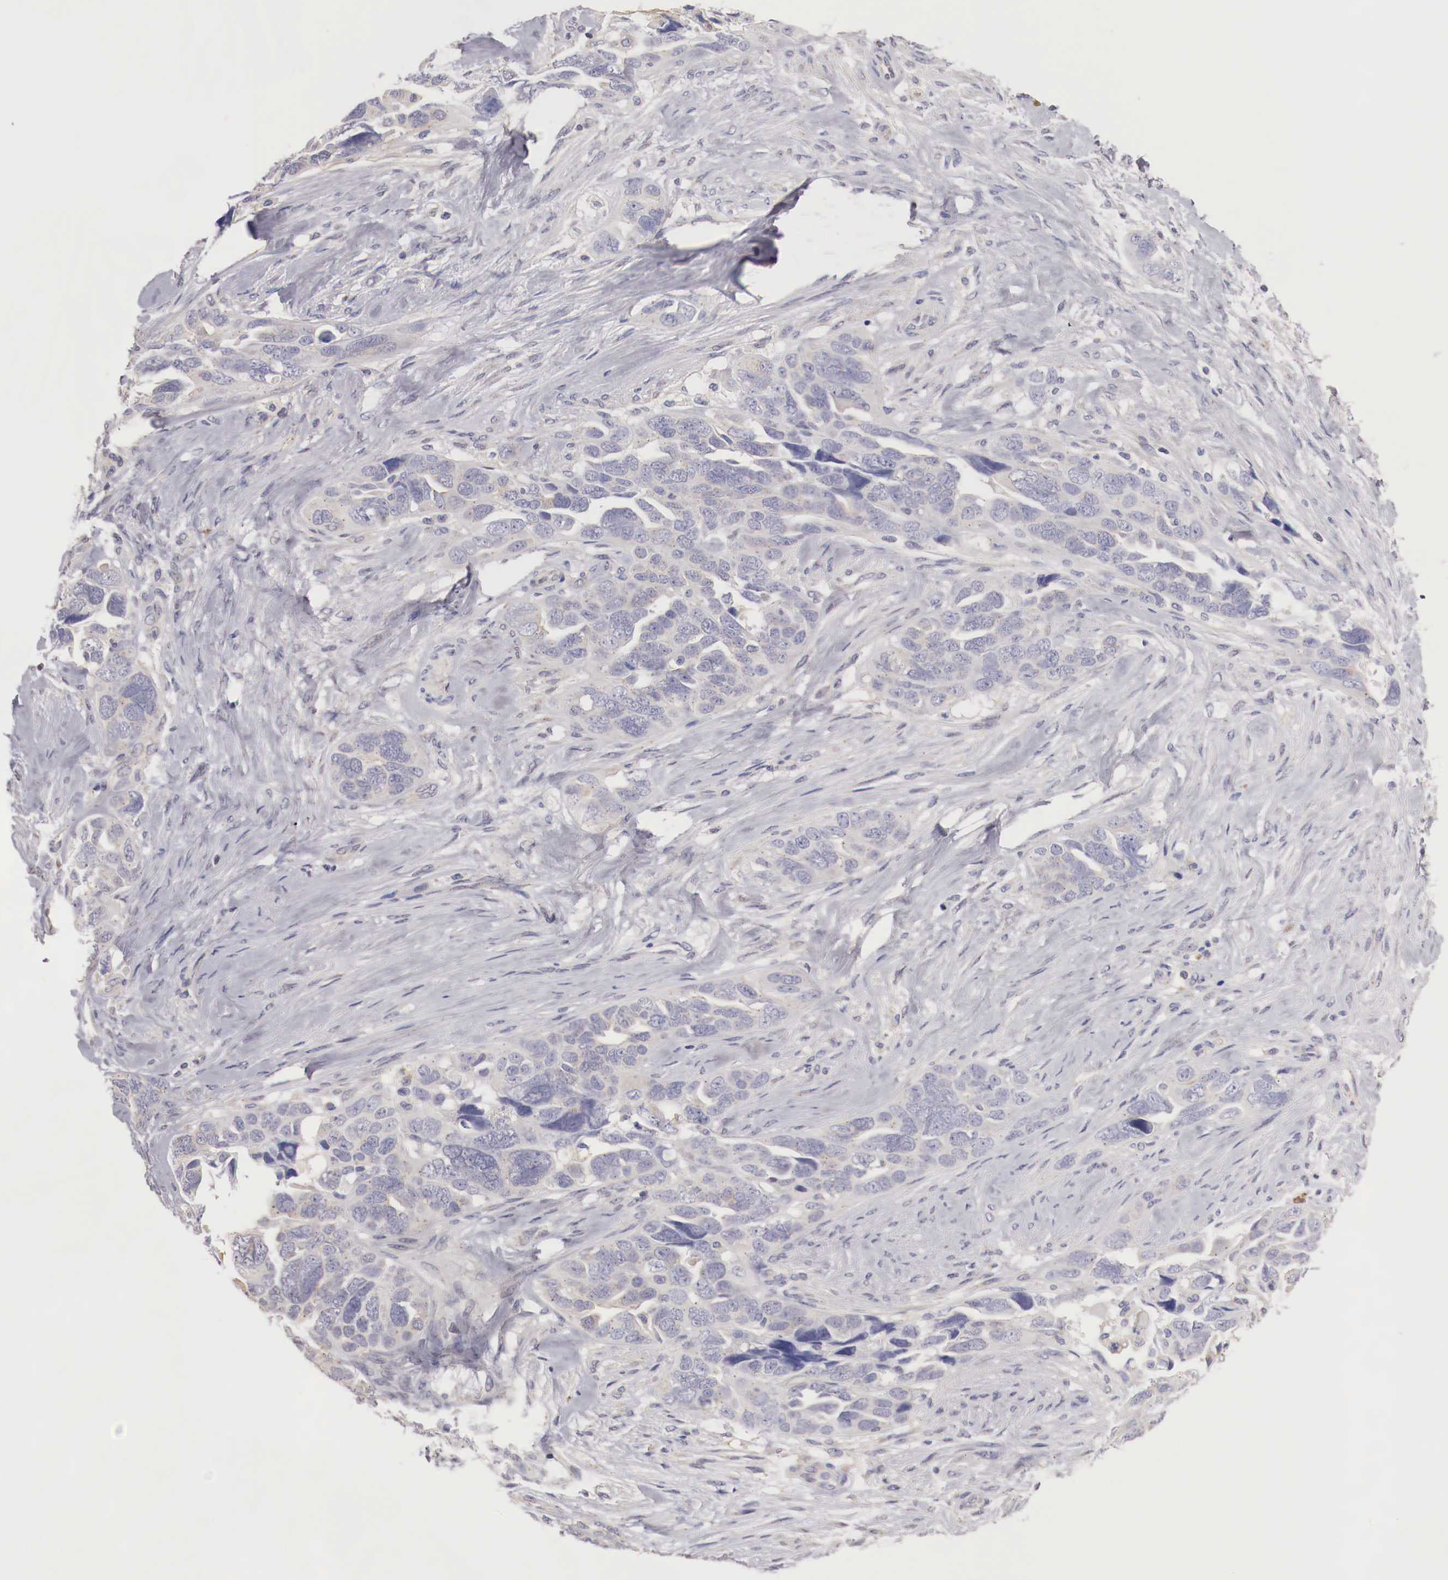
{"staining": {"intensity": "negative", "quantity": "none", "location": "none"}, "tissue": "ovarian cancer", "cell_type": "Tumor cells", "image_type": "cancer", "snomed": [{"axis": "morphology", "description": "Cystadenocarcinoma, serous, NOS"}, {"axis": "topography", "description": "Ovary"}], "caption": "High magnification brightfield microscopy of ovarian serous cystadenocarcinoma stained with DAB (brown) and counterstained with hematoxylin (blue): tumor cells show no significant expression.", "gene": "PITPNA", "patient": {"sex": "female", "age": 63}}